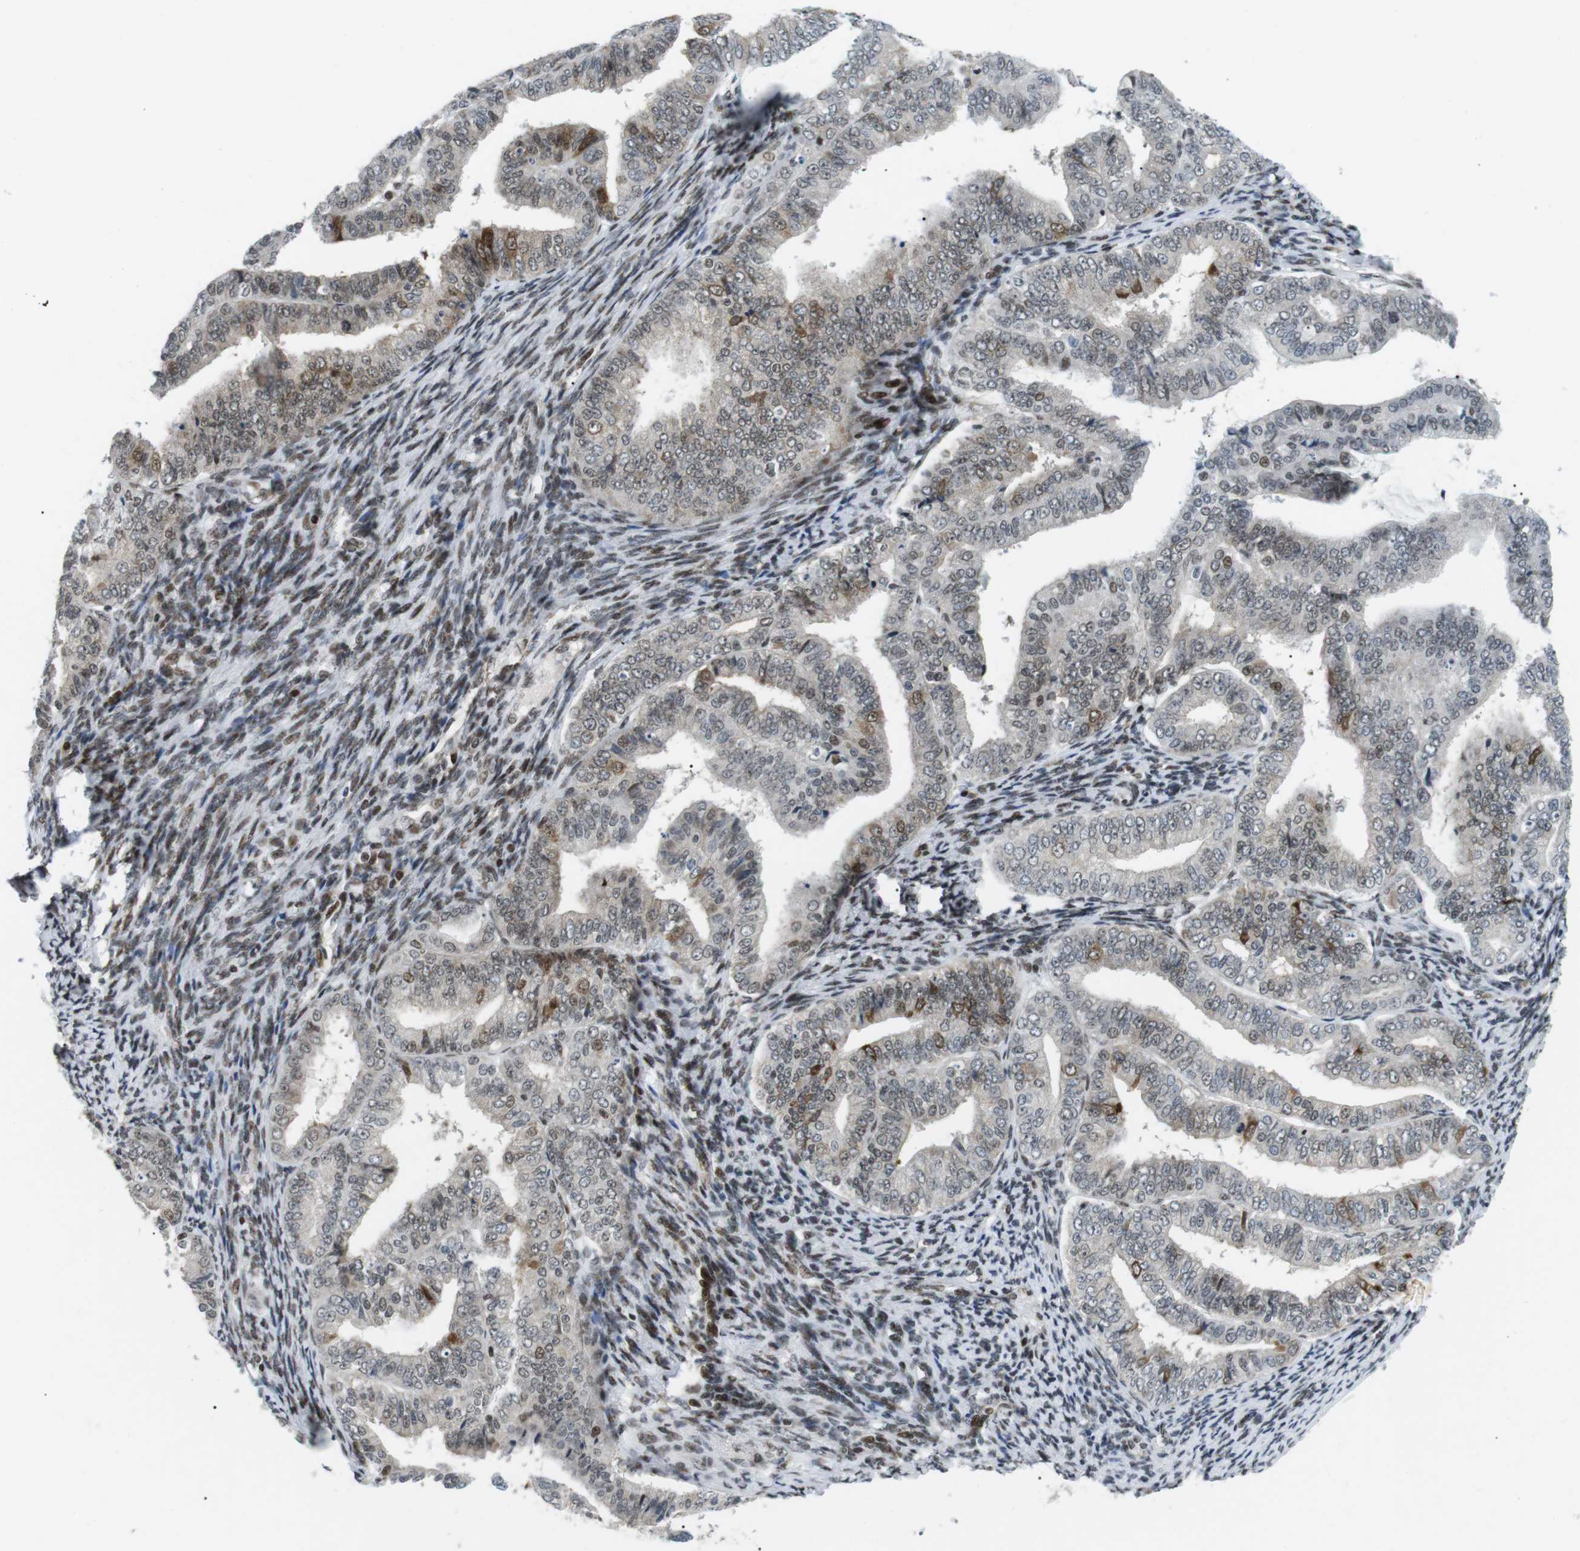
{"staining": {"intensity": "moderate", "quantity": "25%-75%", "location": "cytoplasmic/membranous,nuclear"}, "tissue": "endometrial cancer", "cell_type": "Tumor cells", "image_type": "cancer", "snomed": [{"axis": "morphology", "description": "Adenocarcinoma, NOS"}, {"axis": "topography", "description": "Endometrium"}], "caption": "A micrograph showing moderate cytoplasmic/membranous and nuclear staining in about 25%-75% of tumor cells in endometrial cancer, as visualized by brown immunohistochemical staining.", "gene": "CDC27", "patient": {"sex": "female", "age": 63}}